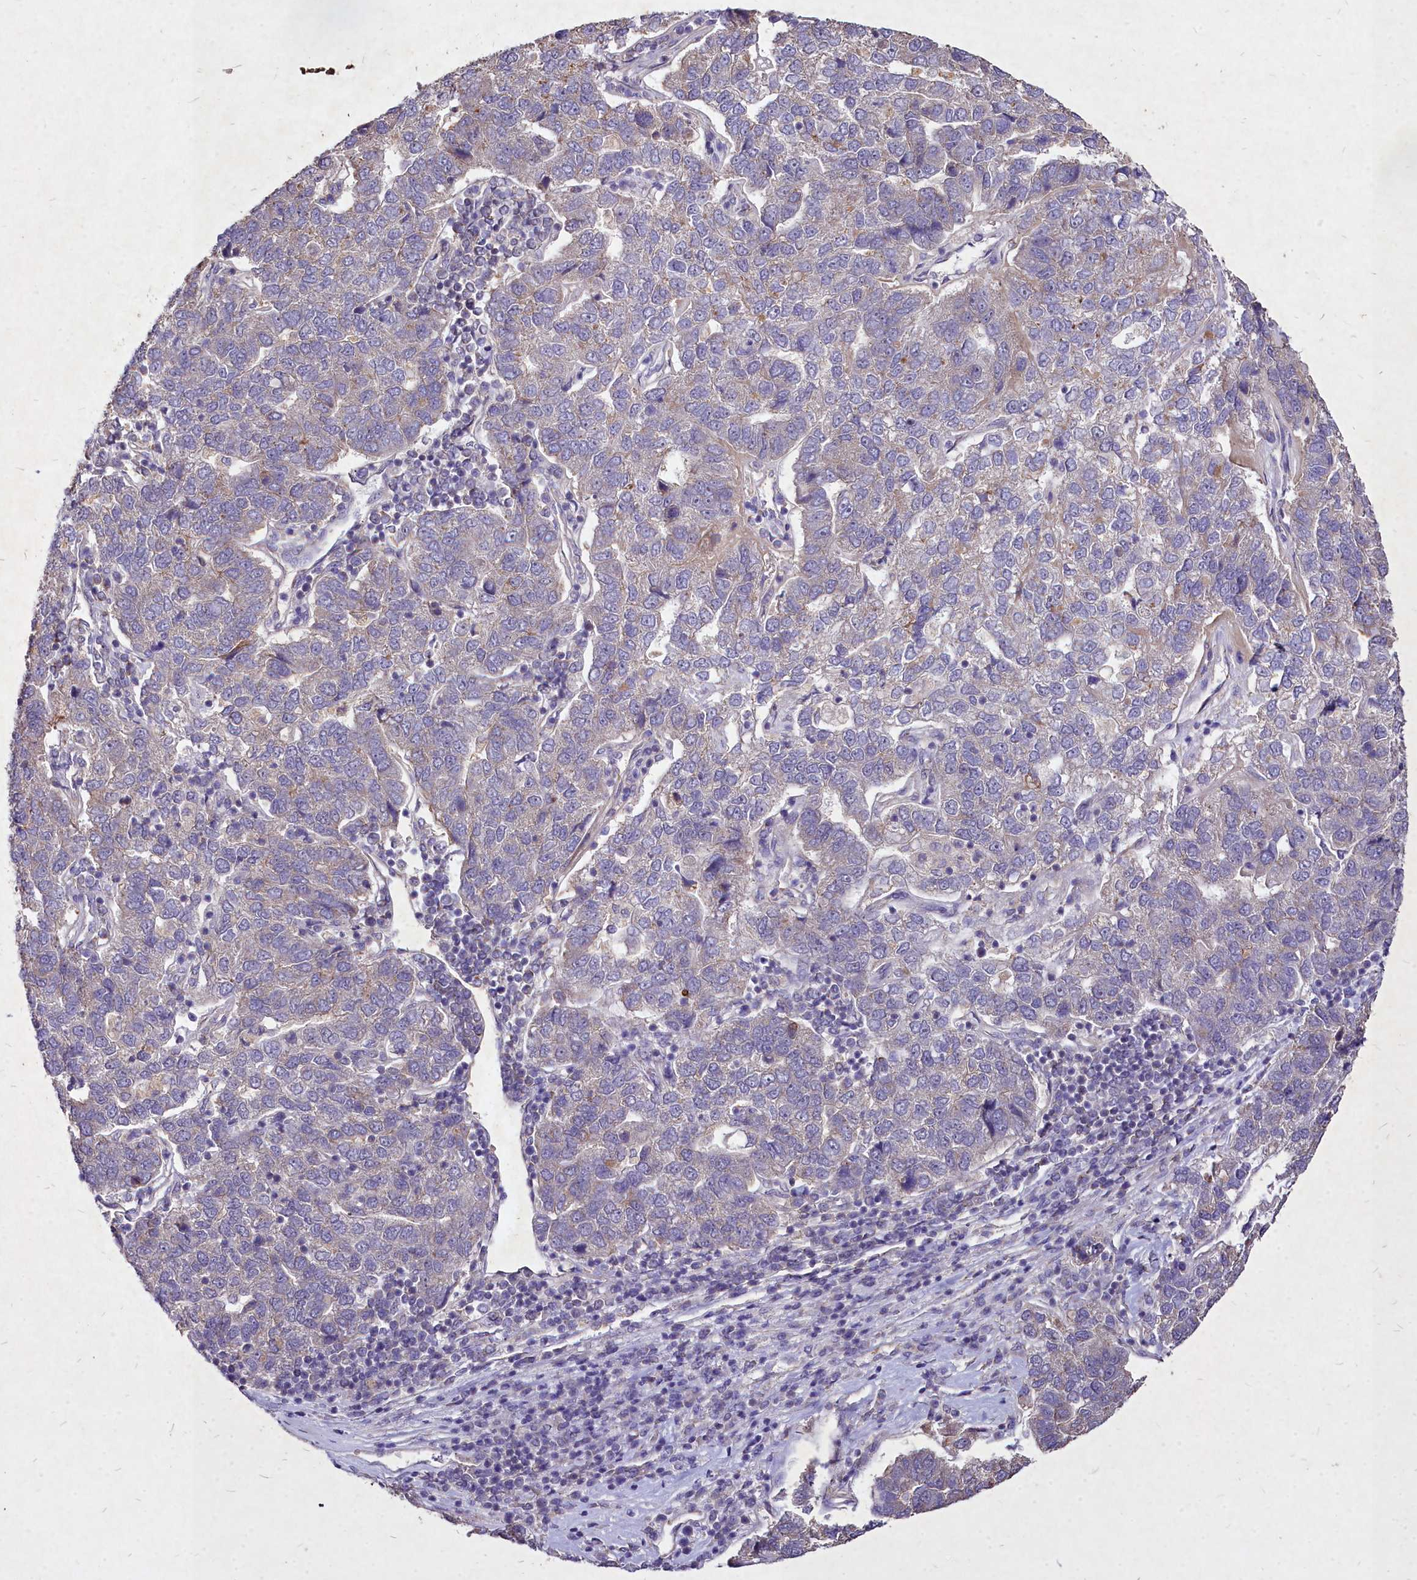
{"staining": {"intensity": "negative", "quantity": "none", "location": "none"}, "tissue": "pancreatic cancer", "cell_type": "Tumor cells", "image_type": "cancer", "snomed": [{"axis": "morphology", "description": "Adenocarcinoma, NOS"}, {"axis": "topography", "description": "Pancreas"}], "caption": "Histopathology image shows no significant protein positivity in tumor cells of pancreatic adenocarcinoma.", "gene": "SKA1", "patient": {"sex": "female", "age": 61}}